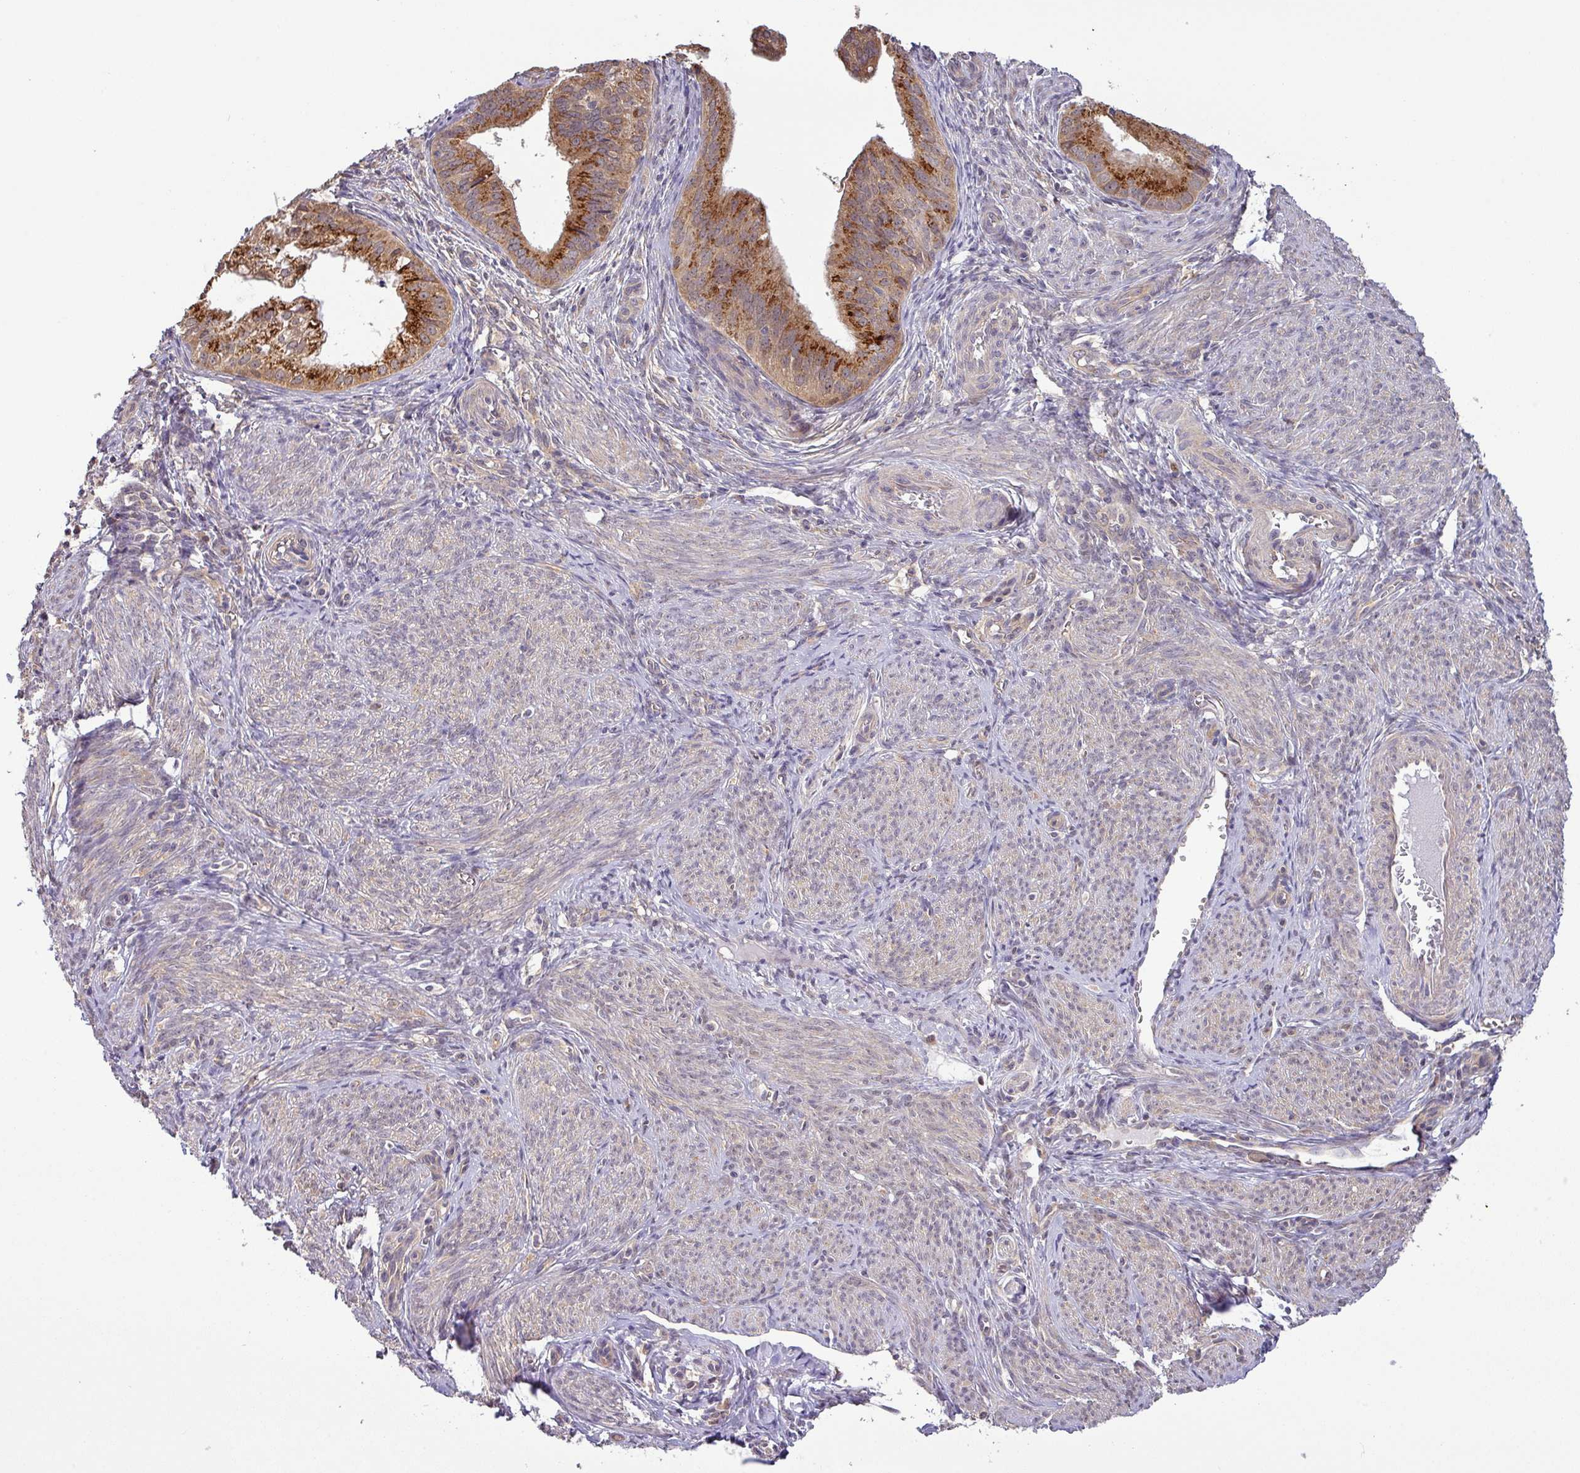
{"staining": {"intensity": "strong", "quantity": "25%-75%", "location": "cytoplasmic/membranous"}, "tissue": "endometrial cancer", "cell_type": "Tumor cells", "image_type": "cancer", "snomed": [{"axis": "morphology", "description": "Adenocarcinoma, NOS"}, {"axis": "topography", "description": "Endometrium"}], "caption": "Human adenocarcinoma (endometrial) stained with a protein marker reveals strong staining in tumor cells.", "gene": "GALNT12", "patient": {"sex": "female", "age": 50}}